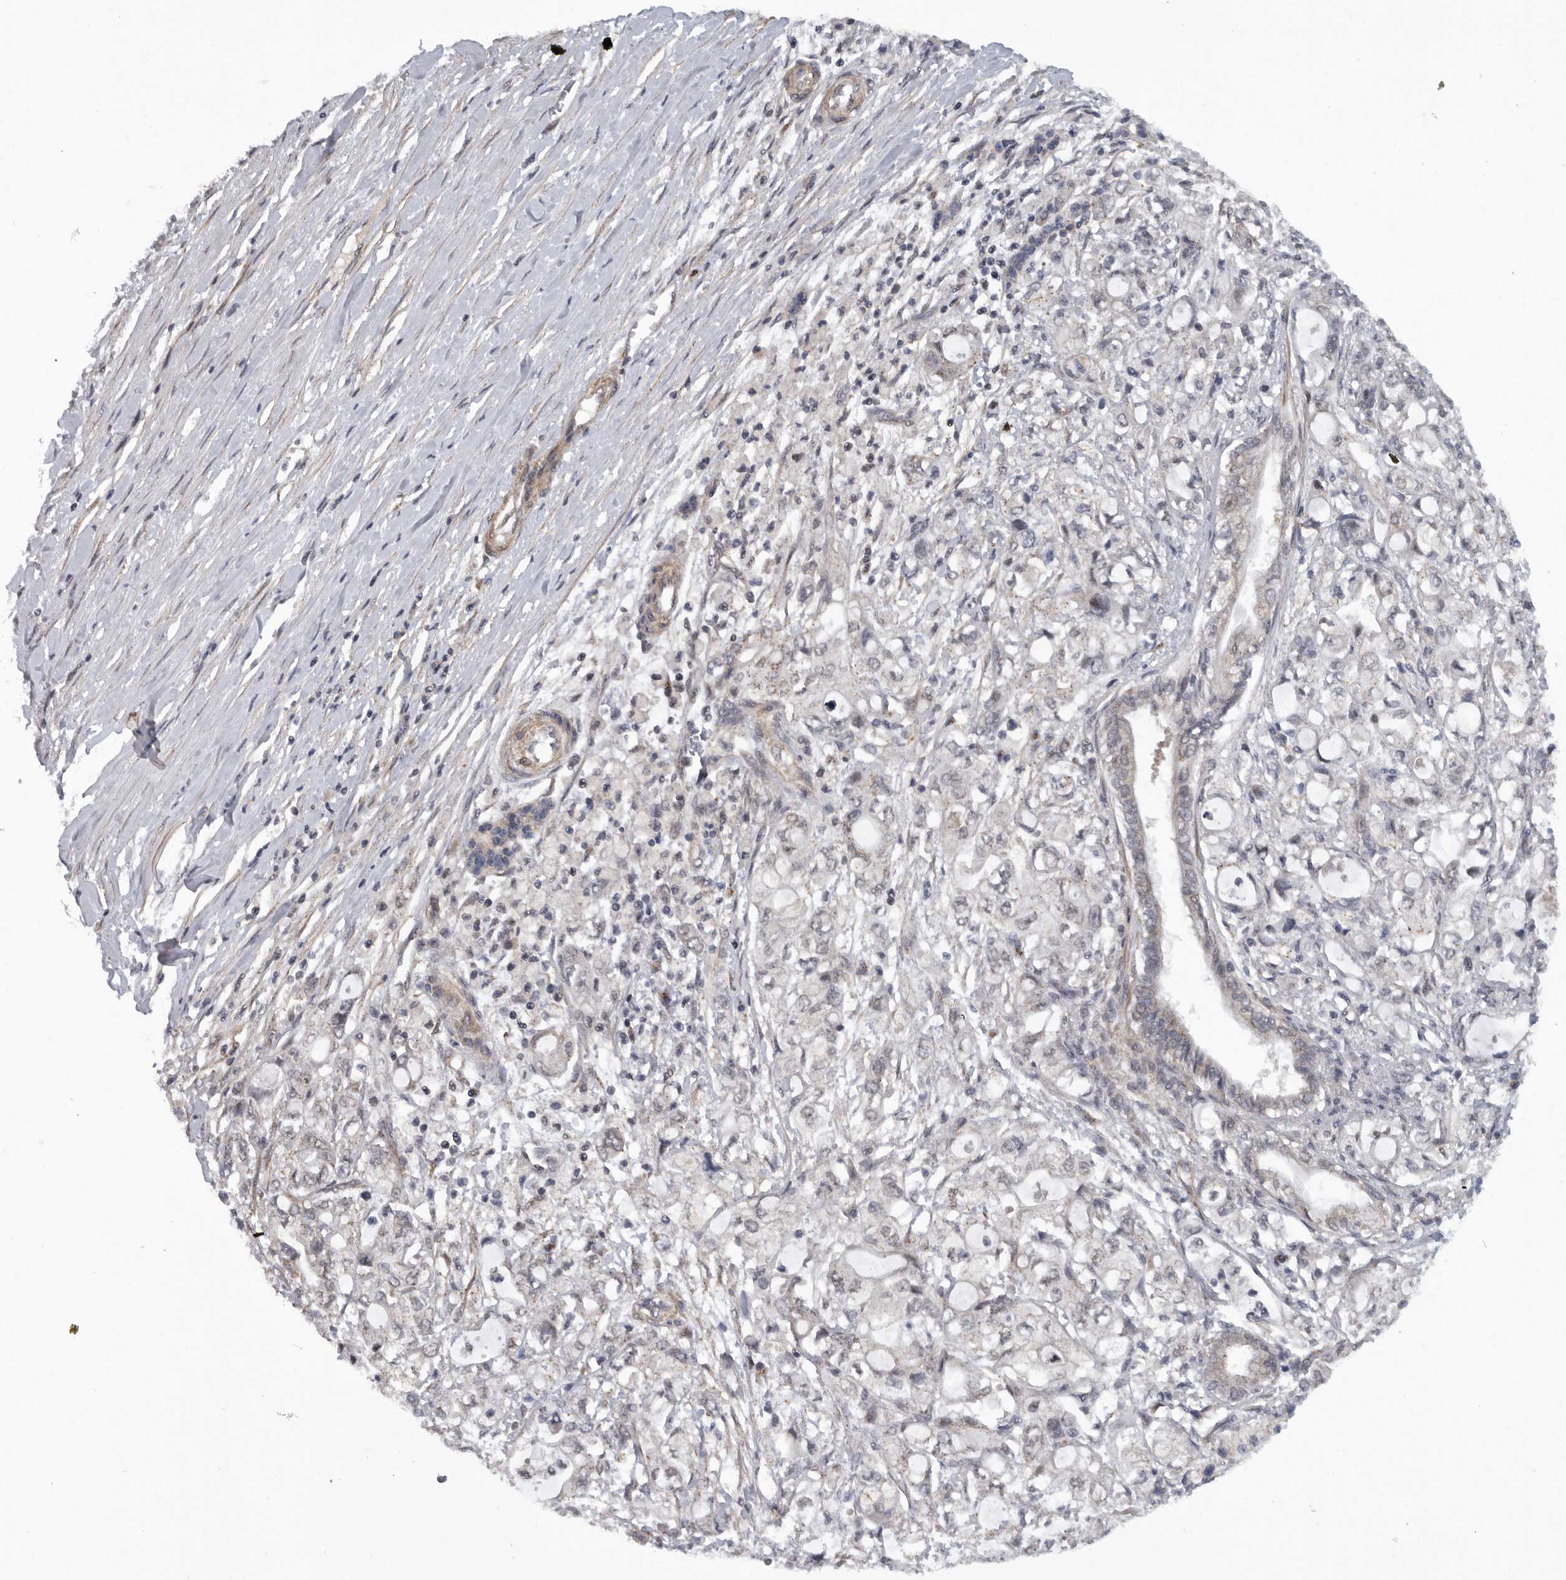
{"staining": {"intensity": "negative", "quantity": "none", "location": "none"}, "tissue": "pancreatic cancer", "cell_type": "Tumor cells", "image_type": "cancer", "snomed": [{"axis": "morphology", "description": "Adenocarcinoma, NOS"}, {"axis": "topography", "description": "Pancreas"}], "caption": "Immunohistochemical staining of human pancreatic cancer (adenocarcinoma) displays no significant positivity in tumor cells.", "gene": "TMPRSS11F", "patient": {"sex": "male", "age": 79}}